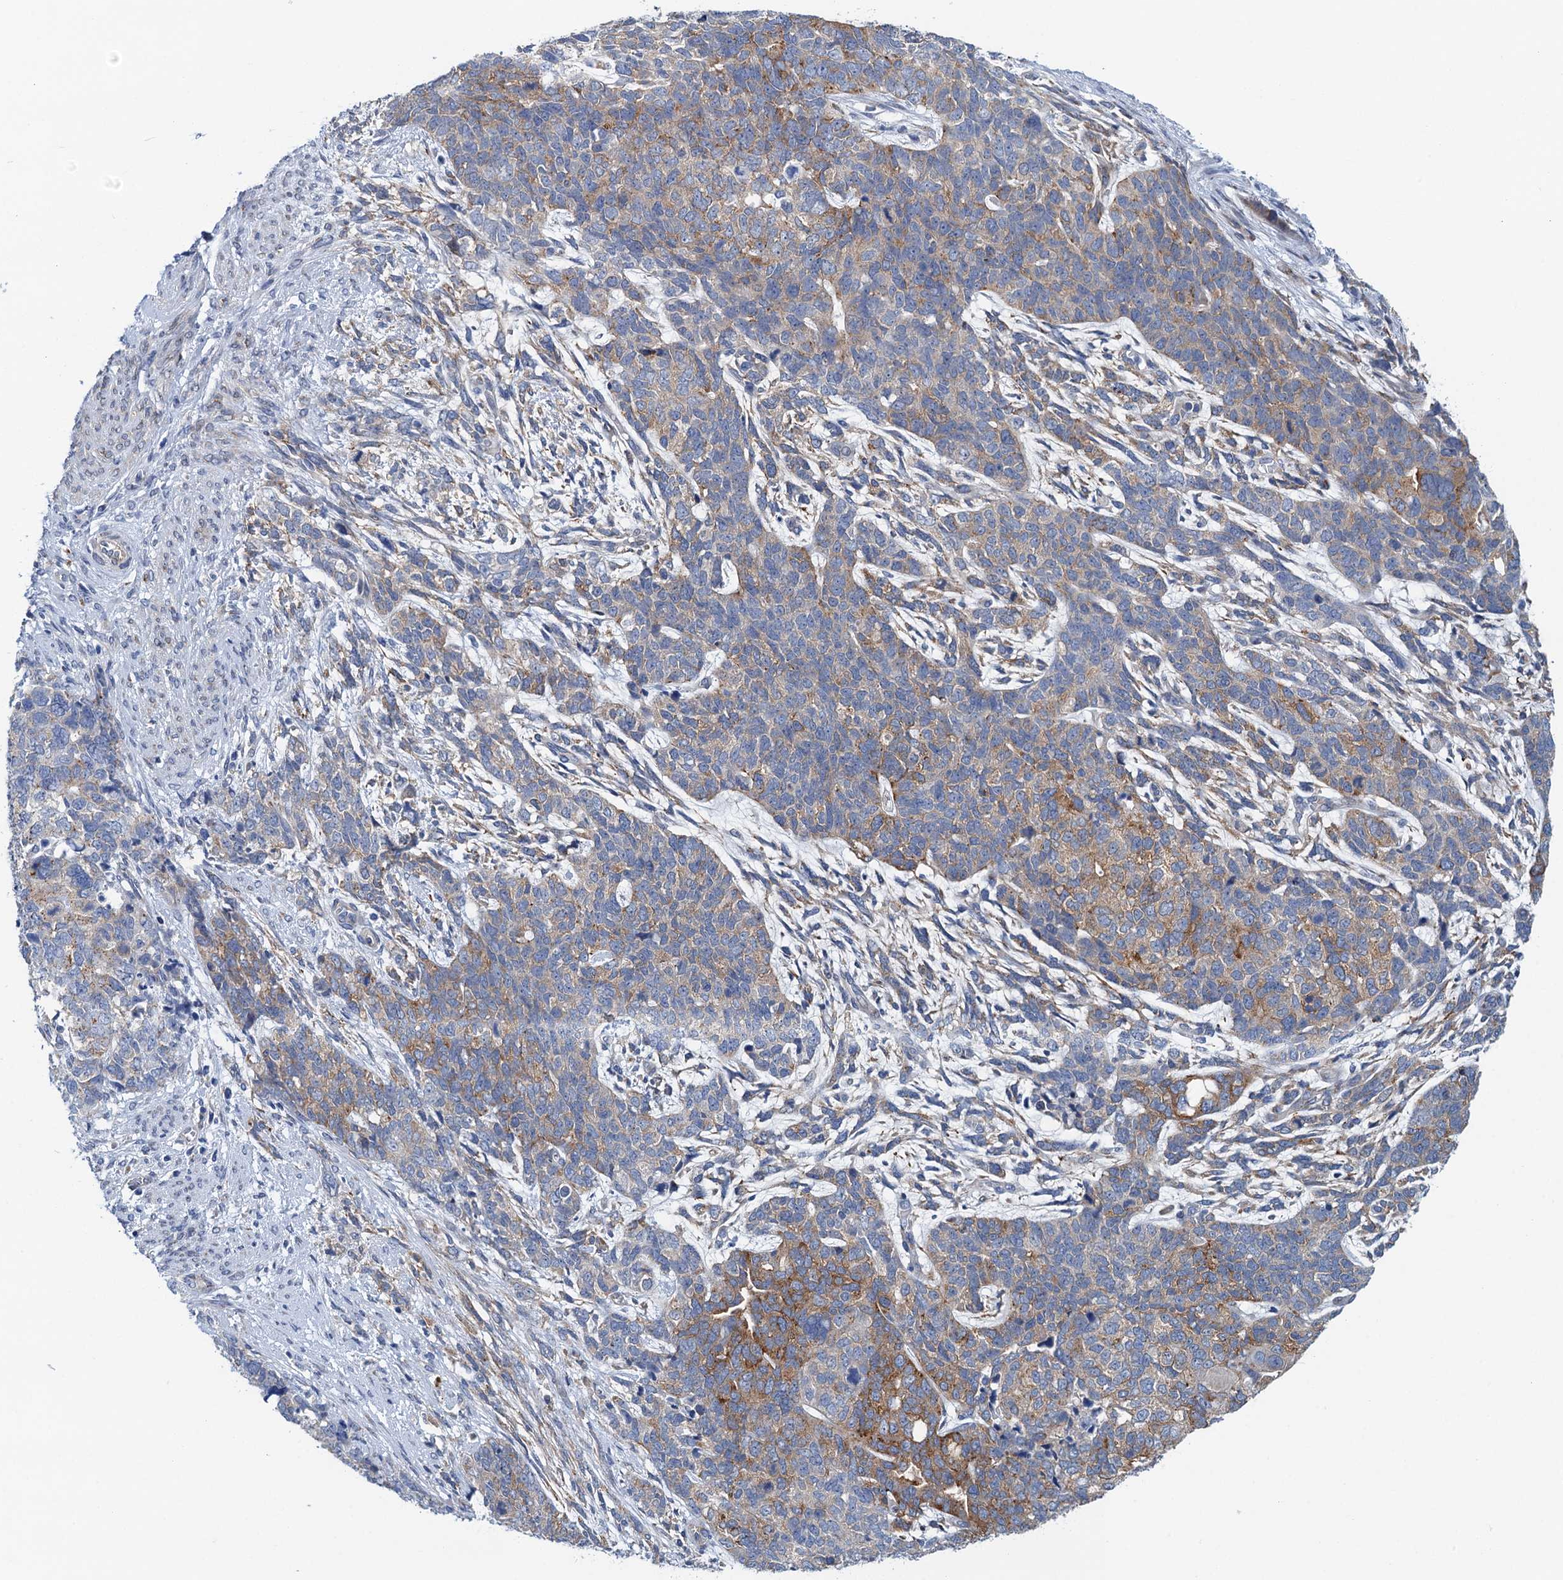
{"staining": {"intensity": "moderate", "quantity": "<25%", "location": "cytoplasmic/membranous"}, "tissue": "cervical cancer", "cell_type": "Tumor cells", "image_type": "cancer", "snomed": [{"axis": "morphology", "description": "Squamous cell carcinoma, NOS"}, {"axis": "topography", "description": "Cervix"}], "caption": "An image of human cervical cancer (squamous cell carcinoma) stained for a protein displays moderate cytoplasmic/membranous brown staining in tumor cells.", "gene": "NBEA", "patient": {"sex": "female", "age": 63}}